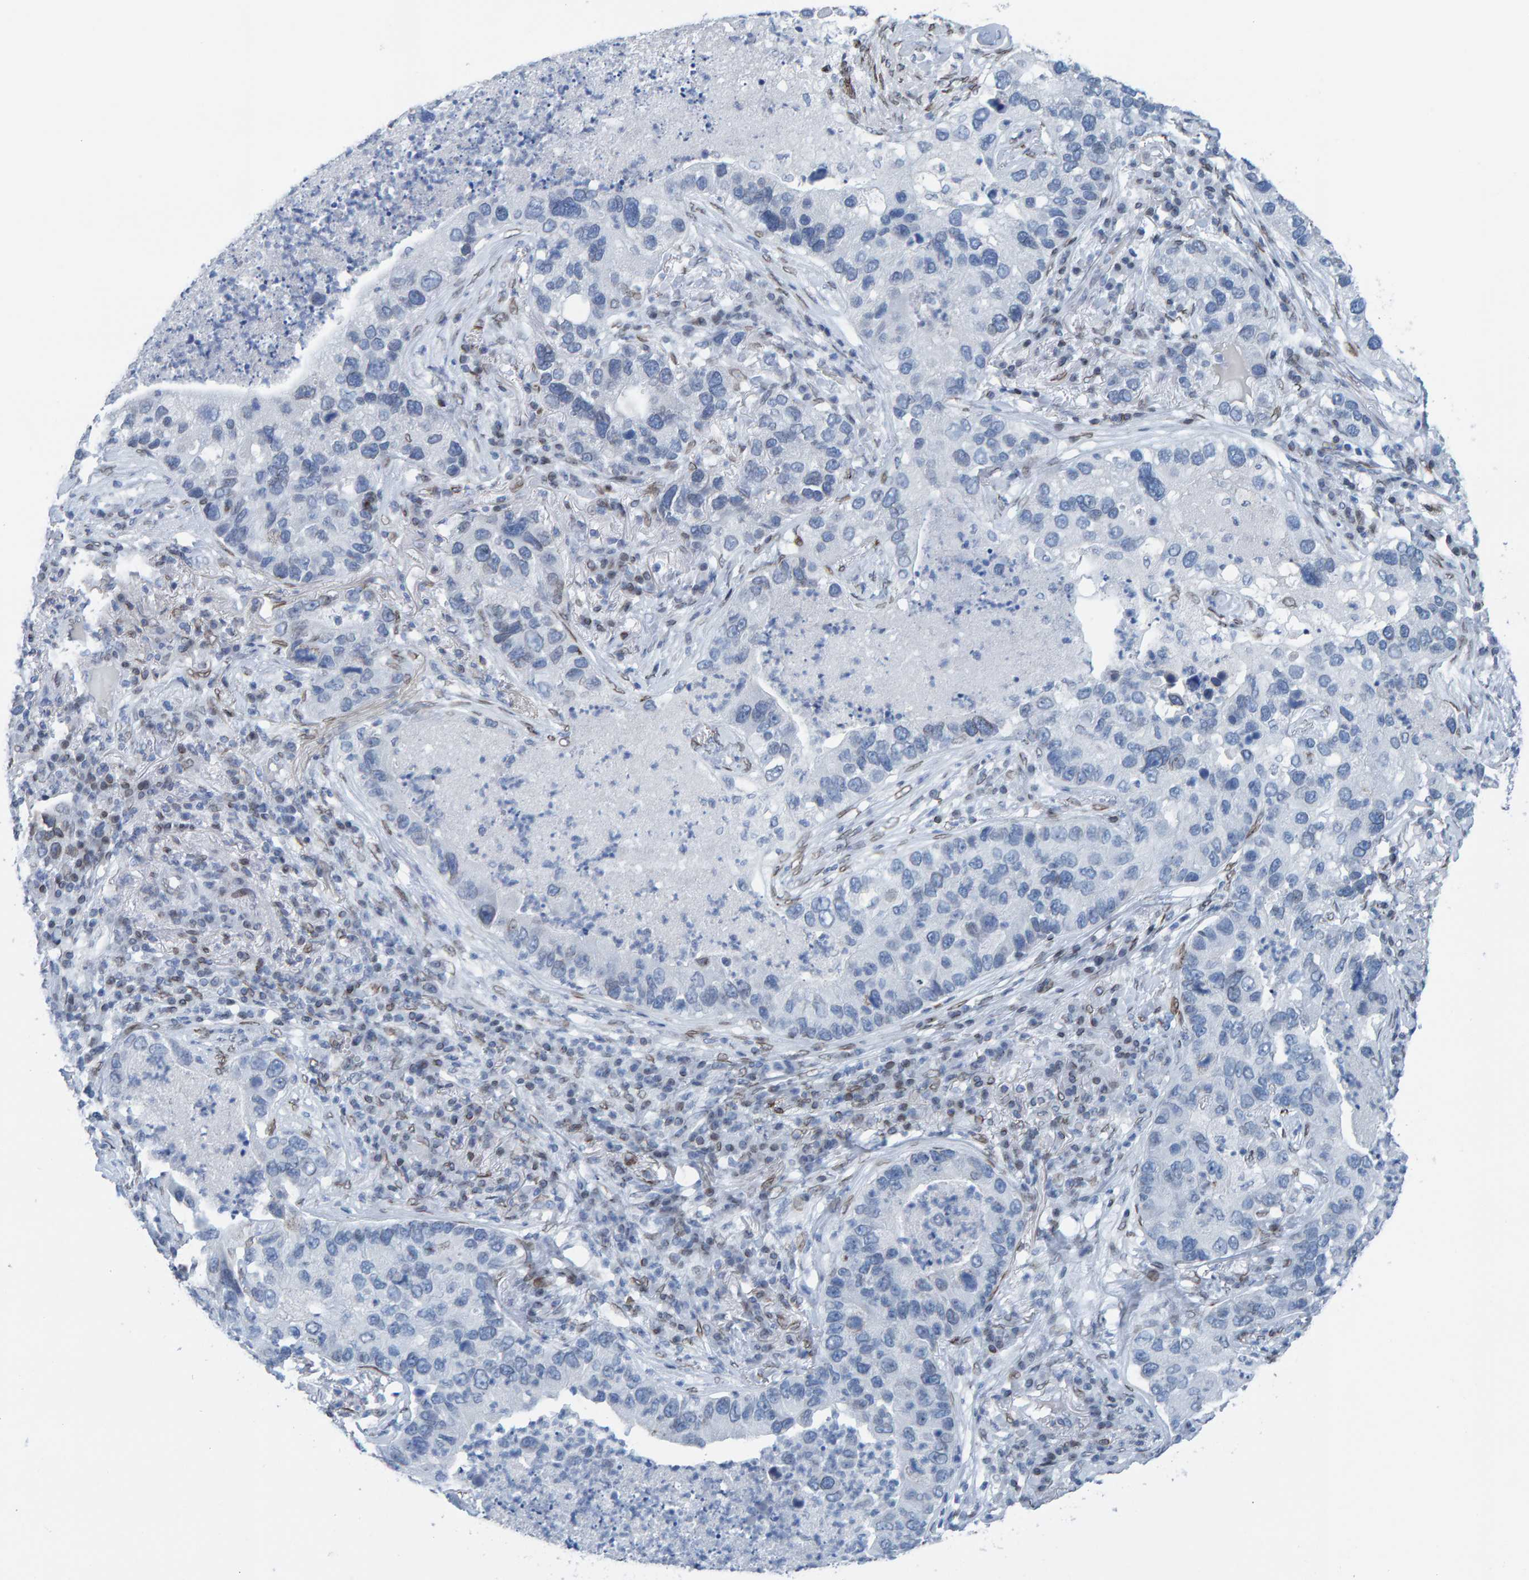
{"staining": {"intensity": "weak", "quantity": "<25%", "location": "cytoplasmic/membranous,nuclear"}, "tissue": "lung cancer", "cell_type": "Tumor cells", "image_type": "cancer", "snomed": [{"axis": "morphology", "description": "Normal tissue, NOS"}, {"axis": "morphology", "description": "Adenocarcinoma, NOS"}, {"axis": "topography", "description": "Bronchus"}, {"axis": "topography", "description": "Lung"}], "caption": "Immunohistochemistry photomicrograph of lung cancer stained for a protein (brown), which exhibits no expression in tumor cells. (Brightfield microscopy of DAB IHC at high magnification).", "gene": "LMNB2", "patient": {"sex": "male", "age": 54}}